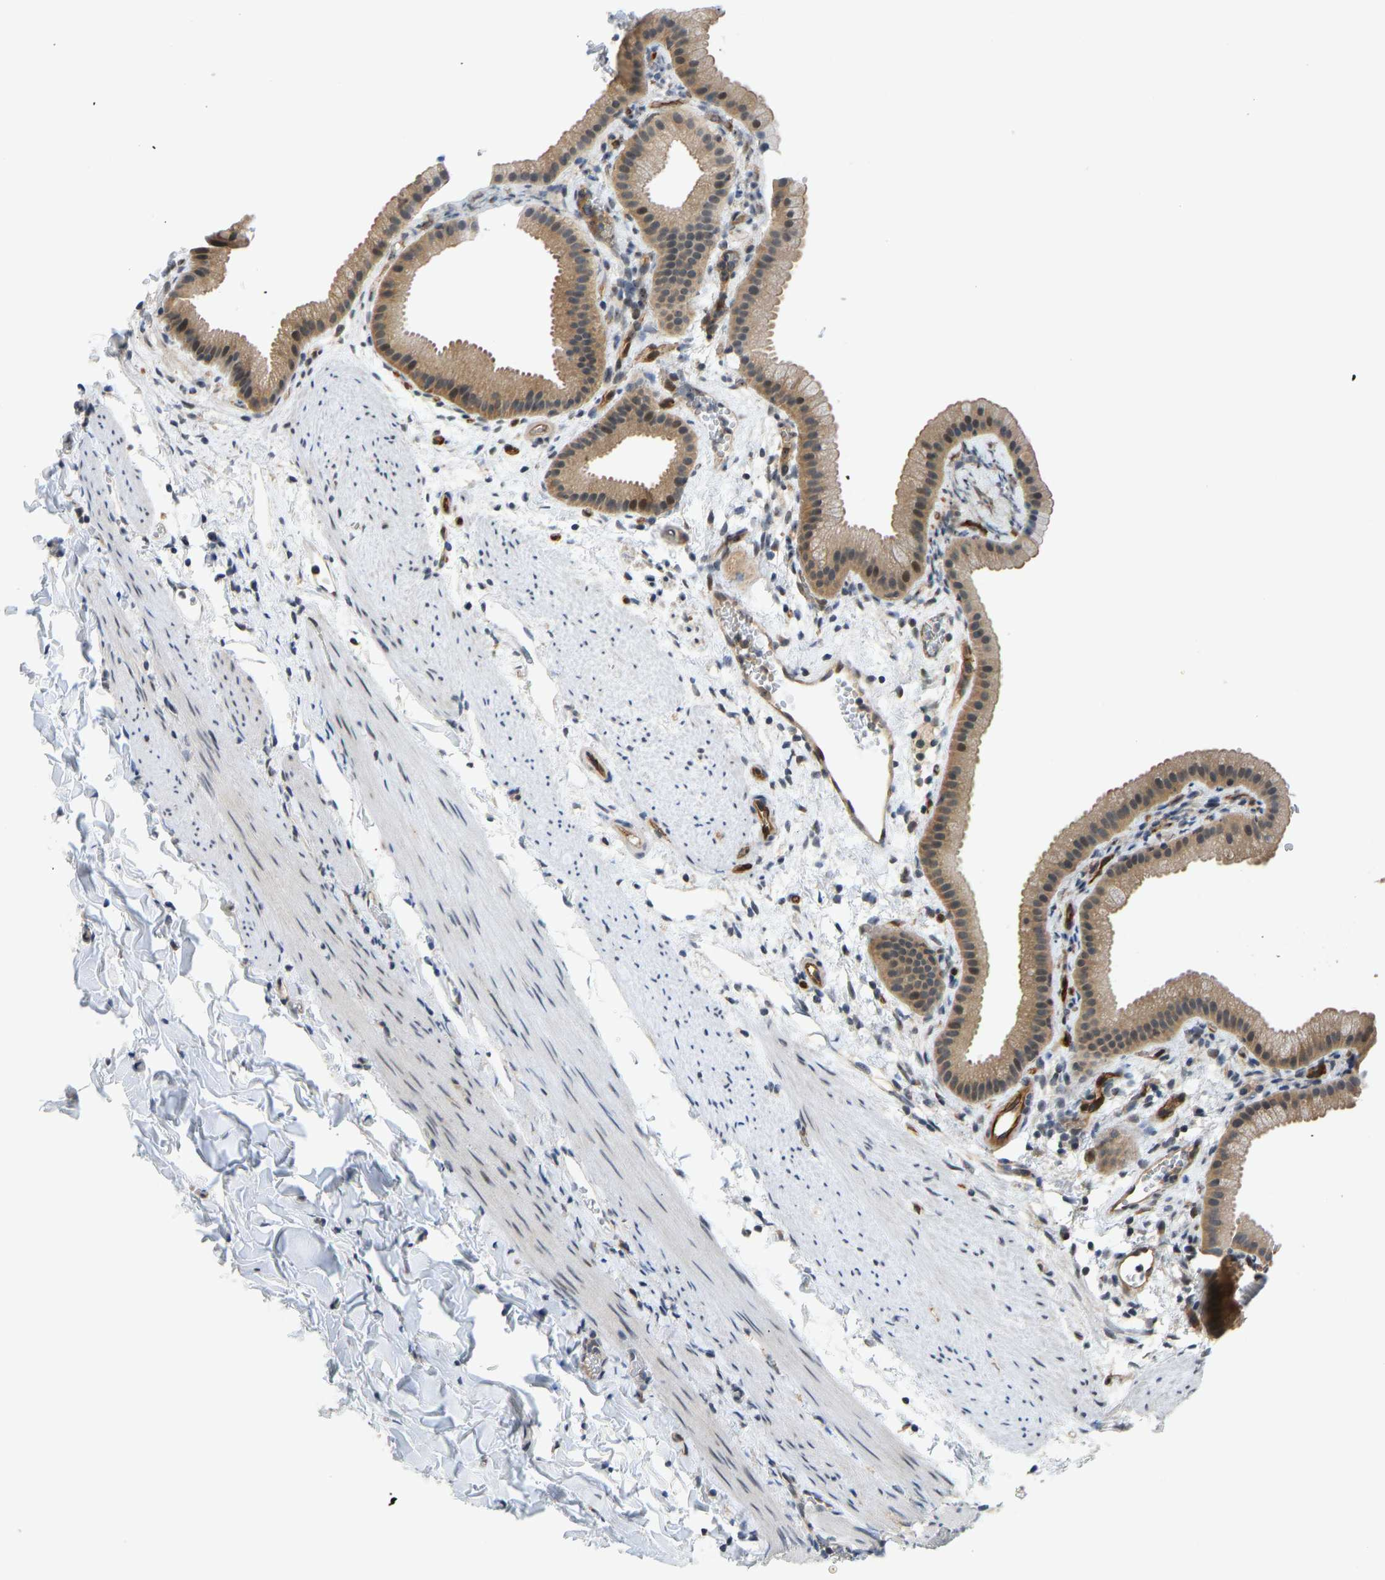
{"staining": {"intensity": "moderate", "quantity": ">75%", "location": "cytoplasmic/membranous"}, "tissue": "gallbladder", "cell_type": "Glandular cells", "image_type": "normal", "snomed": [{"axis": "morphology", "description": "Normal tissue, NOS"}, {"axis": "topography", "description": "Gallbladder"}], "caption": "Protein staining exhibits moderate cytoplasmic/membranous positivity in approximately >75% of glandular cells in normal gallbladder. Immunohistochemistry stains the protein in brown and the nuclei are stained blue.", "gene": "CCT8", "patient": {"sex": "female", "age": 64}}